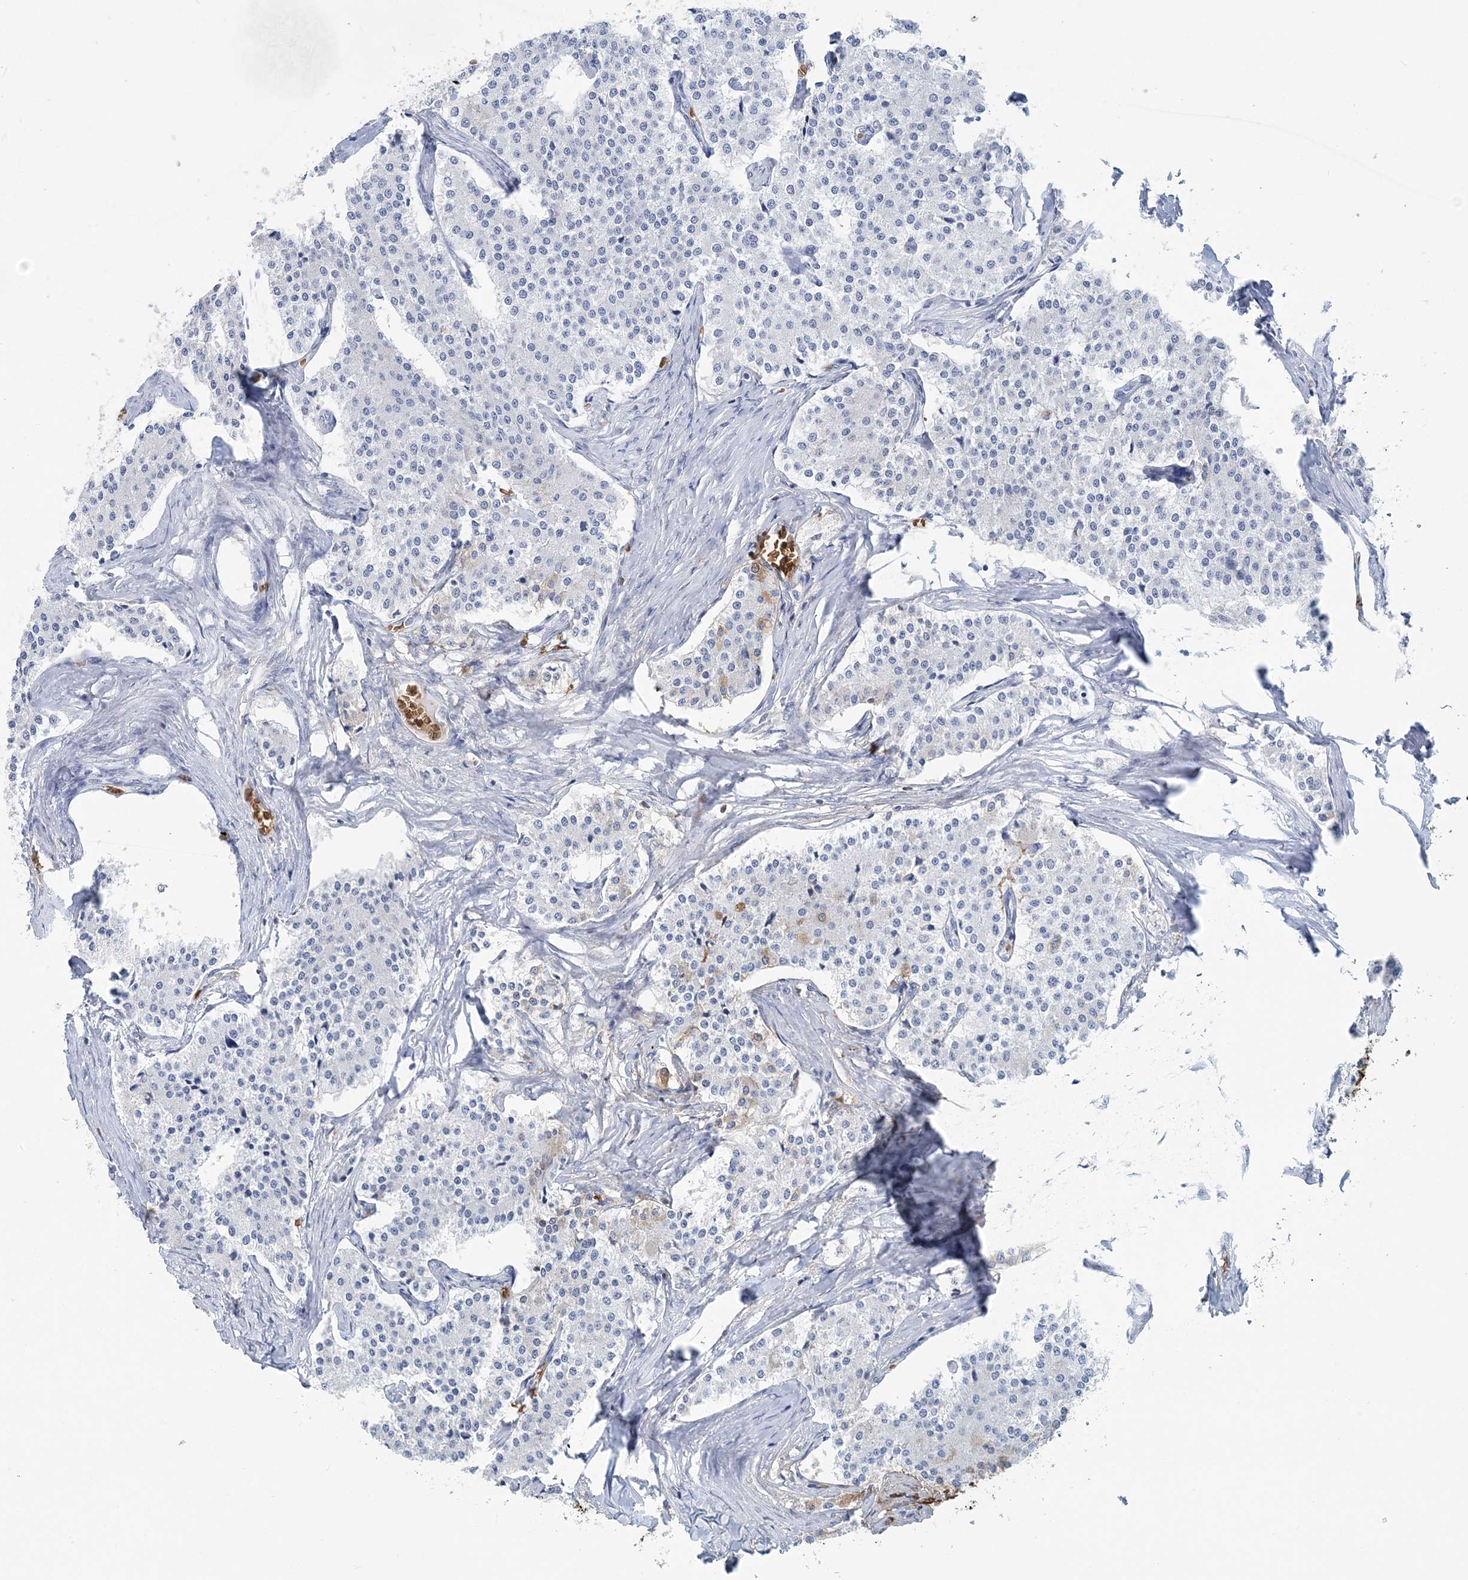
{"staining": {"intensity": "negative", "quantity": "none", "location": "none"}, "tissue": "carcinoid", "cell_type": "Tumor cells", "image_type": "cancer", "snomed": [{"axis": "morphology", "description": "Carcinoid, malignant, NOS"}, {"axis": "topography", "description": "Colon"}], "caption": "This is an immunohistochemistry image of carcinoid. There is no positivity in tumor cells.", "gene": "HBD", "patient": {"sex": "female", "age": 52}}